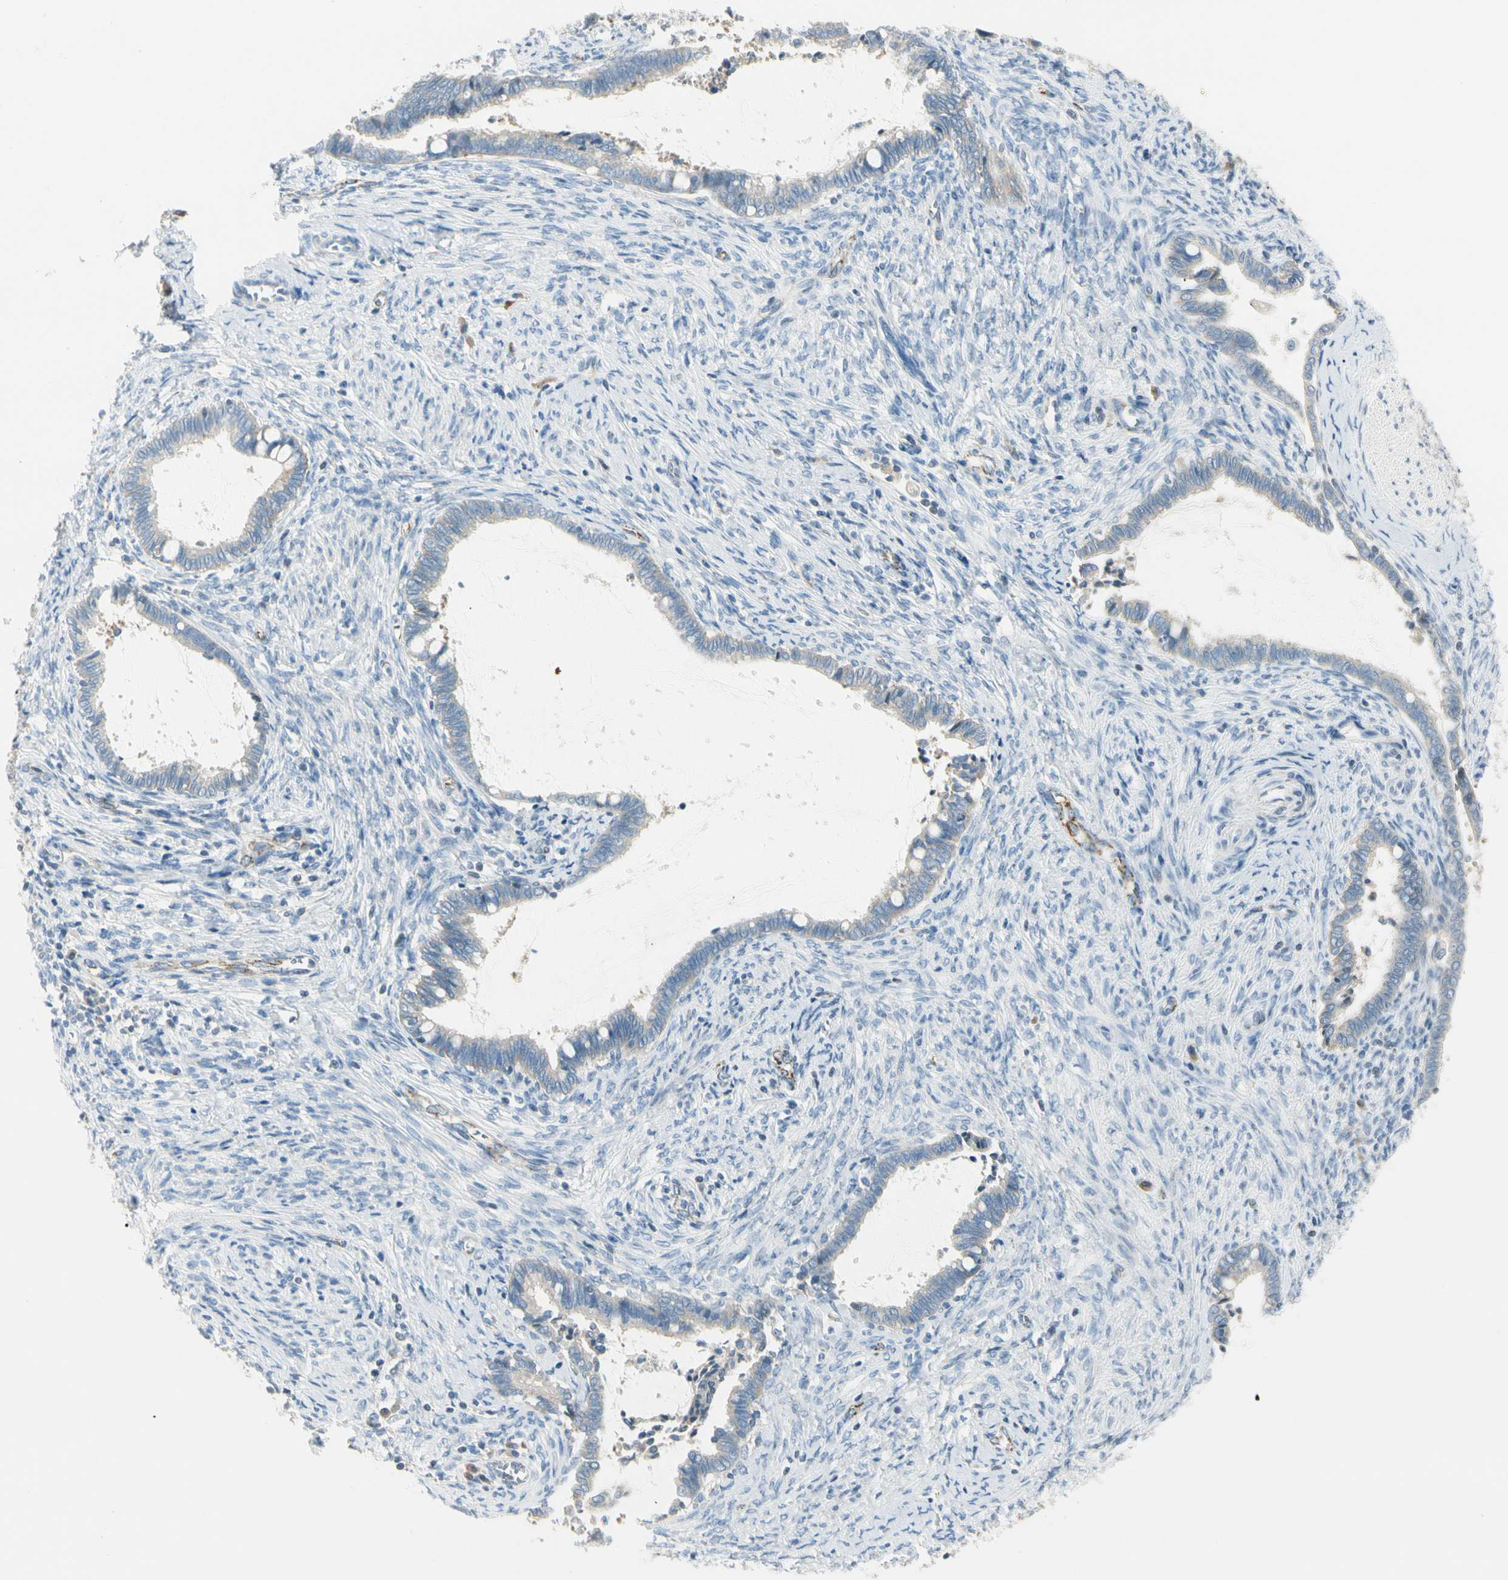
{"staining": {"intensity": "negative", "quantity": "none", "location": "none"}, "tissue": "cervical cancer", "cell_type": "Tumor cells", "image_type": "cancer", "snomed": [{"axis": "morphology", "description": "Adenocarcinoma, NOS"}, {"axis": "topography", "description": "Cervix"}], "caption": "IHC image of human cervical cancer (adenocarcinoma) stained for a protein (brown), which exhibits no positivity in tumor cells.", "gene": "SLC6A15", "patient": {"sex": "female", "age": 44}}